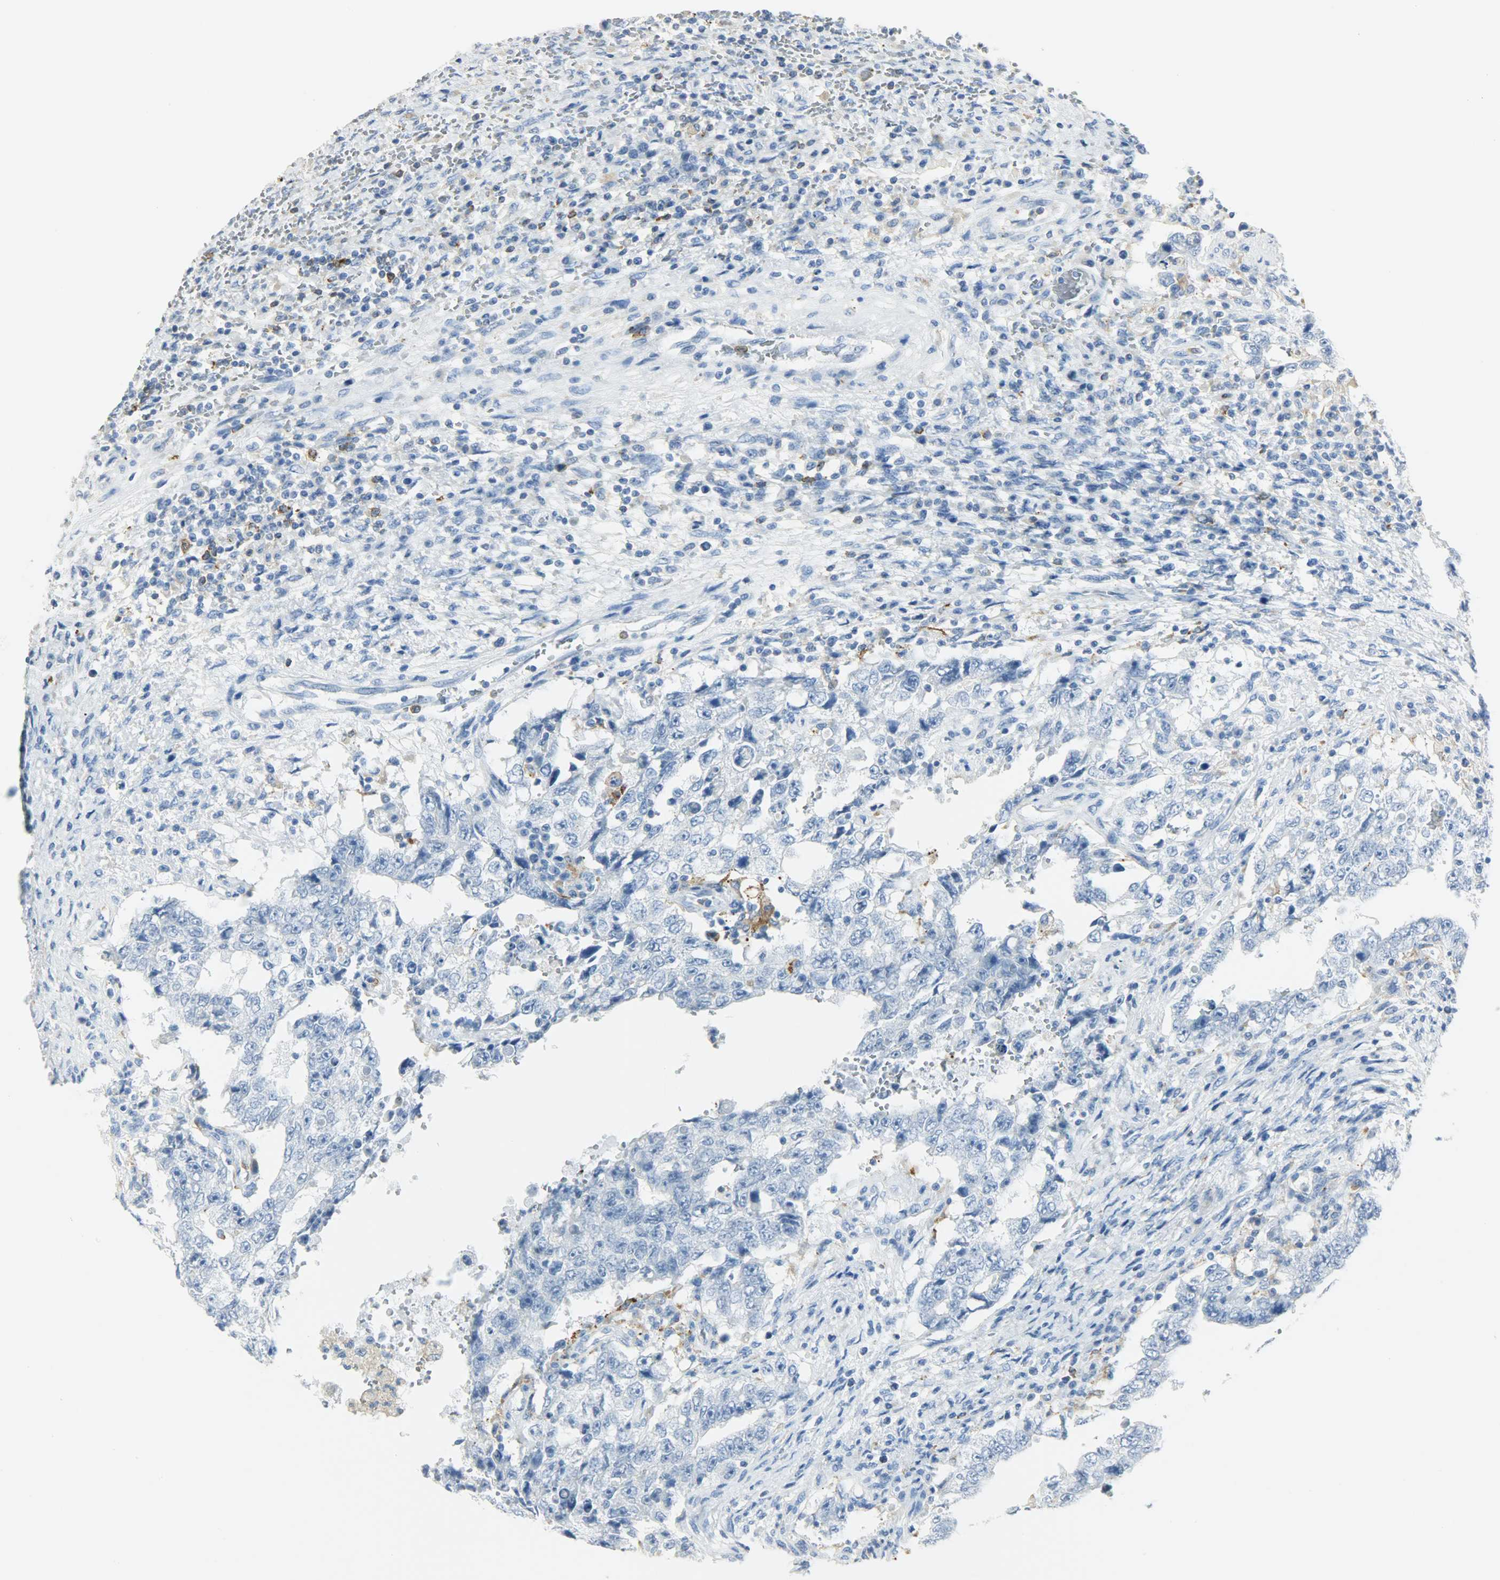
{"staining": {"intensity": "negative", "quantity": "none", "location": "none"}, "tissue": "testis cancer", "cell_type": "Tumor cells", "image_type": "cancer", "snomed": [{"axis": "morphology", "description": "Carcinoma, Embryonal, NOS"}, {"axis": "topography", "description": "Testis"}], "caption": "This is a micrograph of immunohistochemistry staining of testis cancer, which shows no staining in tumor cells.", "gene": "PTPN6", "patient": {"sex": "male", "age": 26}}